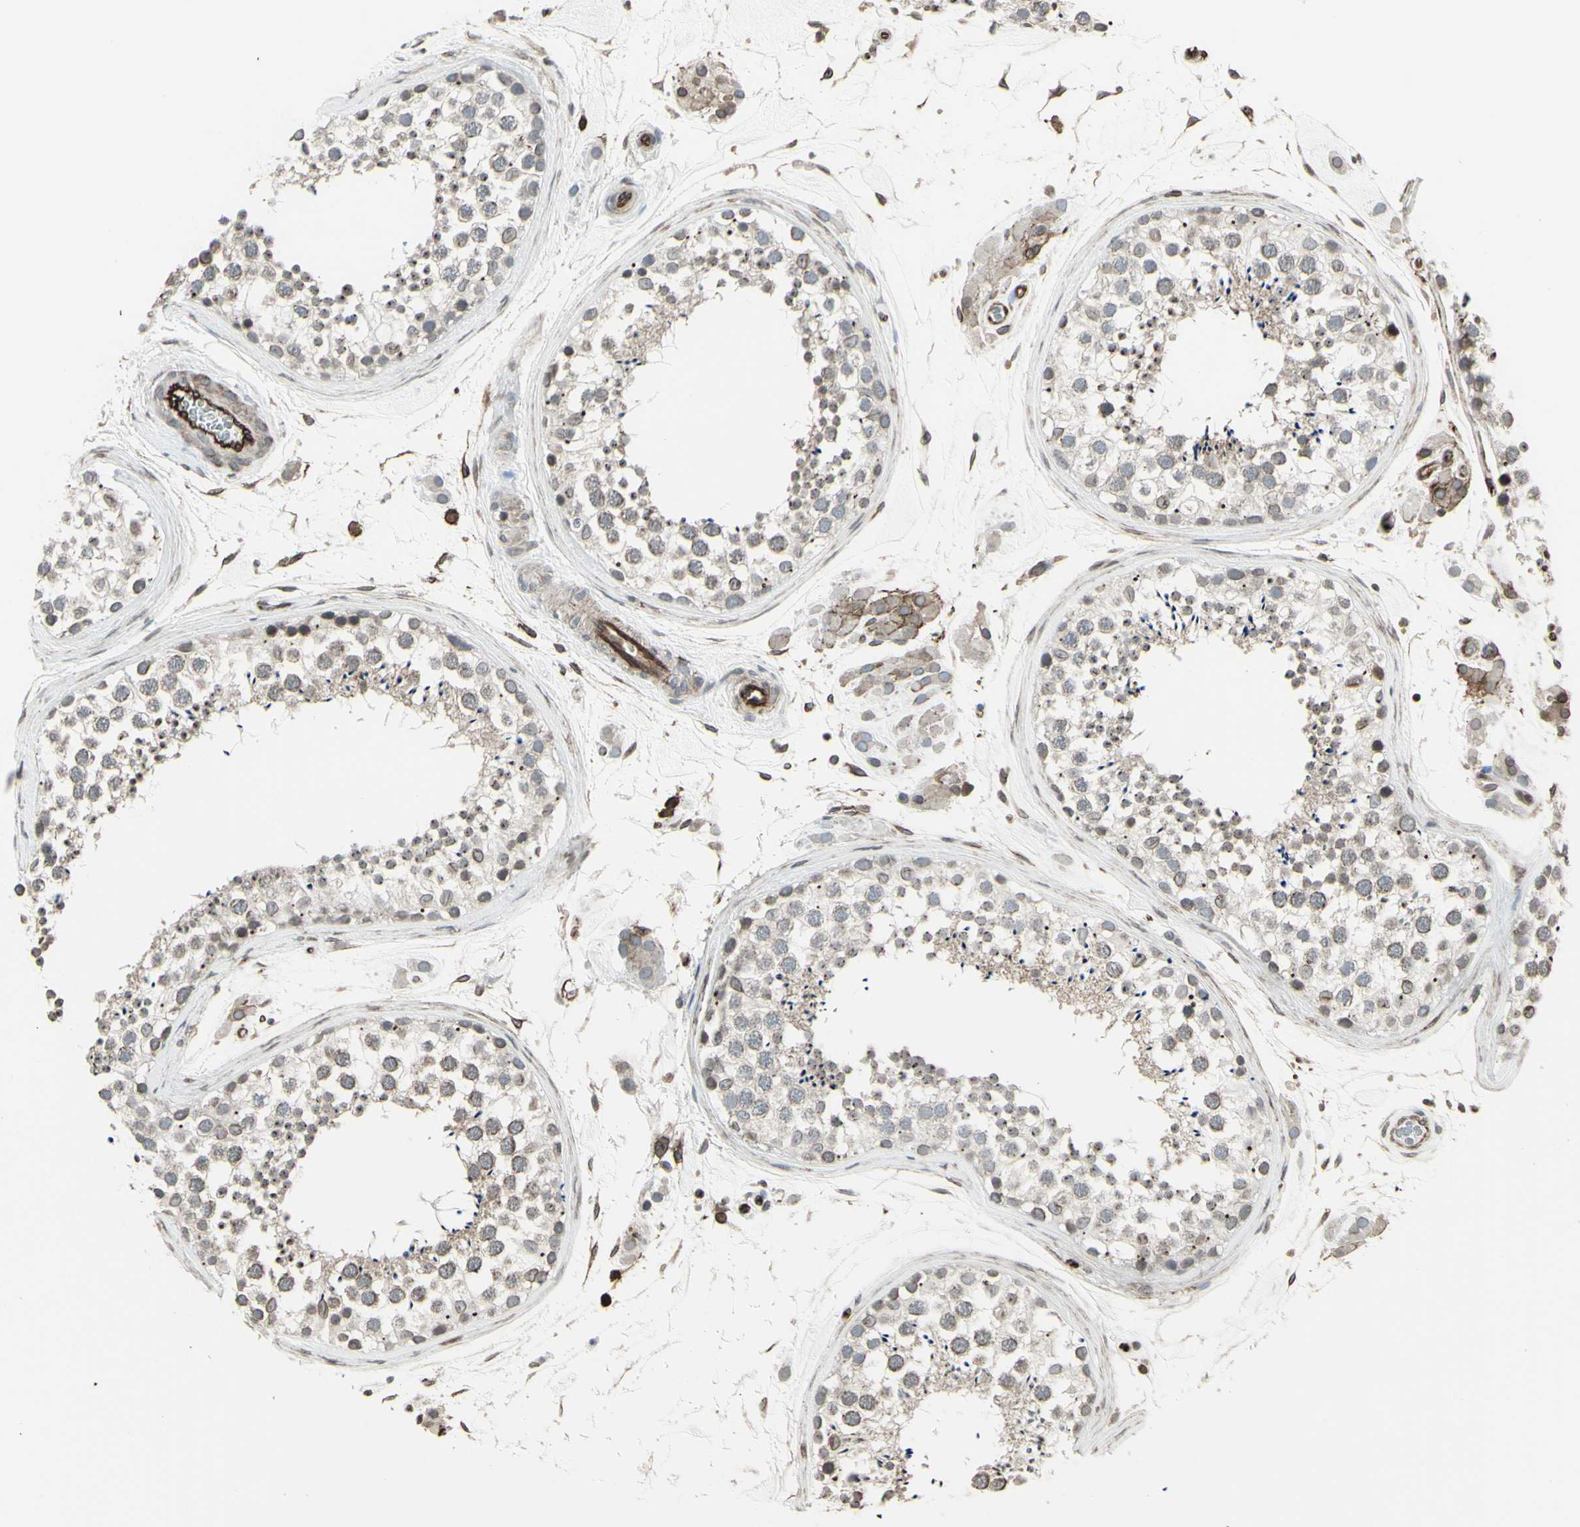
{"staining": {"intensity": "weak", "quantity": "25%-75%", "location": "cytoplasmic/membranous,nuclear"}, "tissue": "testis", "cell_type": "Cells in seminiferous ducts", "image_type": "normal", "snomed": [{"axis": "morphology", "description": "Normal tissue, NOS"}, {"axis": "topography", "description": "Testis"}], "caption": "Immunohistochemistry (IHC) image of unremarkable testis: testis stained using immunohistochemistry displays low levels of weak protein expression localized specifically in the cytoplasmic/membranous,nuclear of cells in seminiferous ducts, appearing as a cytoplasmic/membranous,nuclear brown color.", "gene": "DTX3L", "patient": {"sex": "male", "age": 46}}